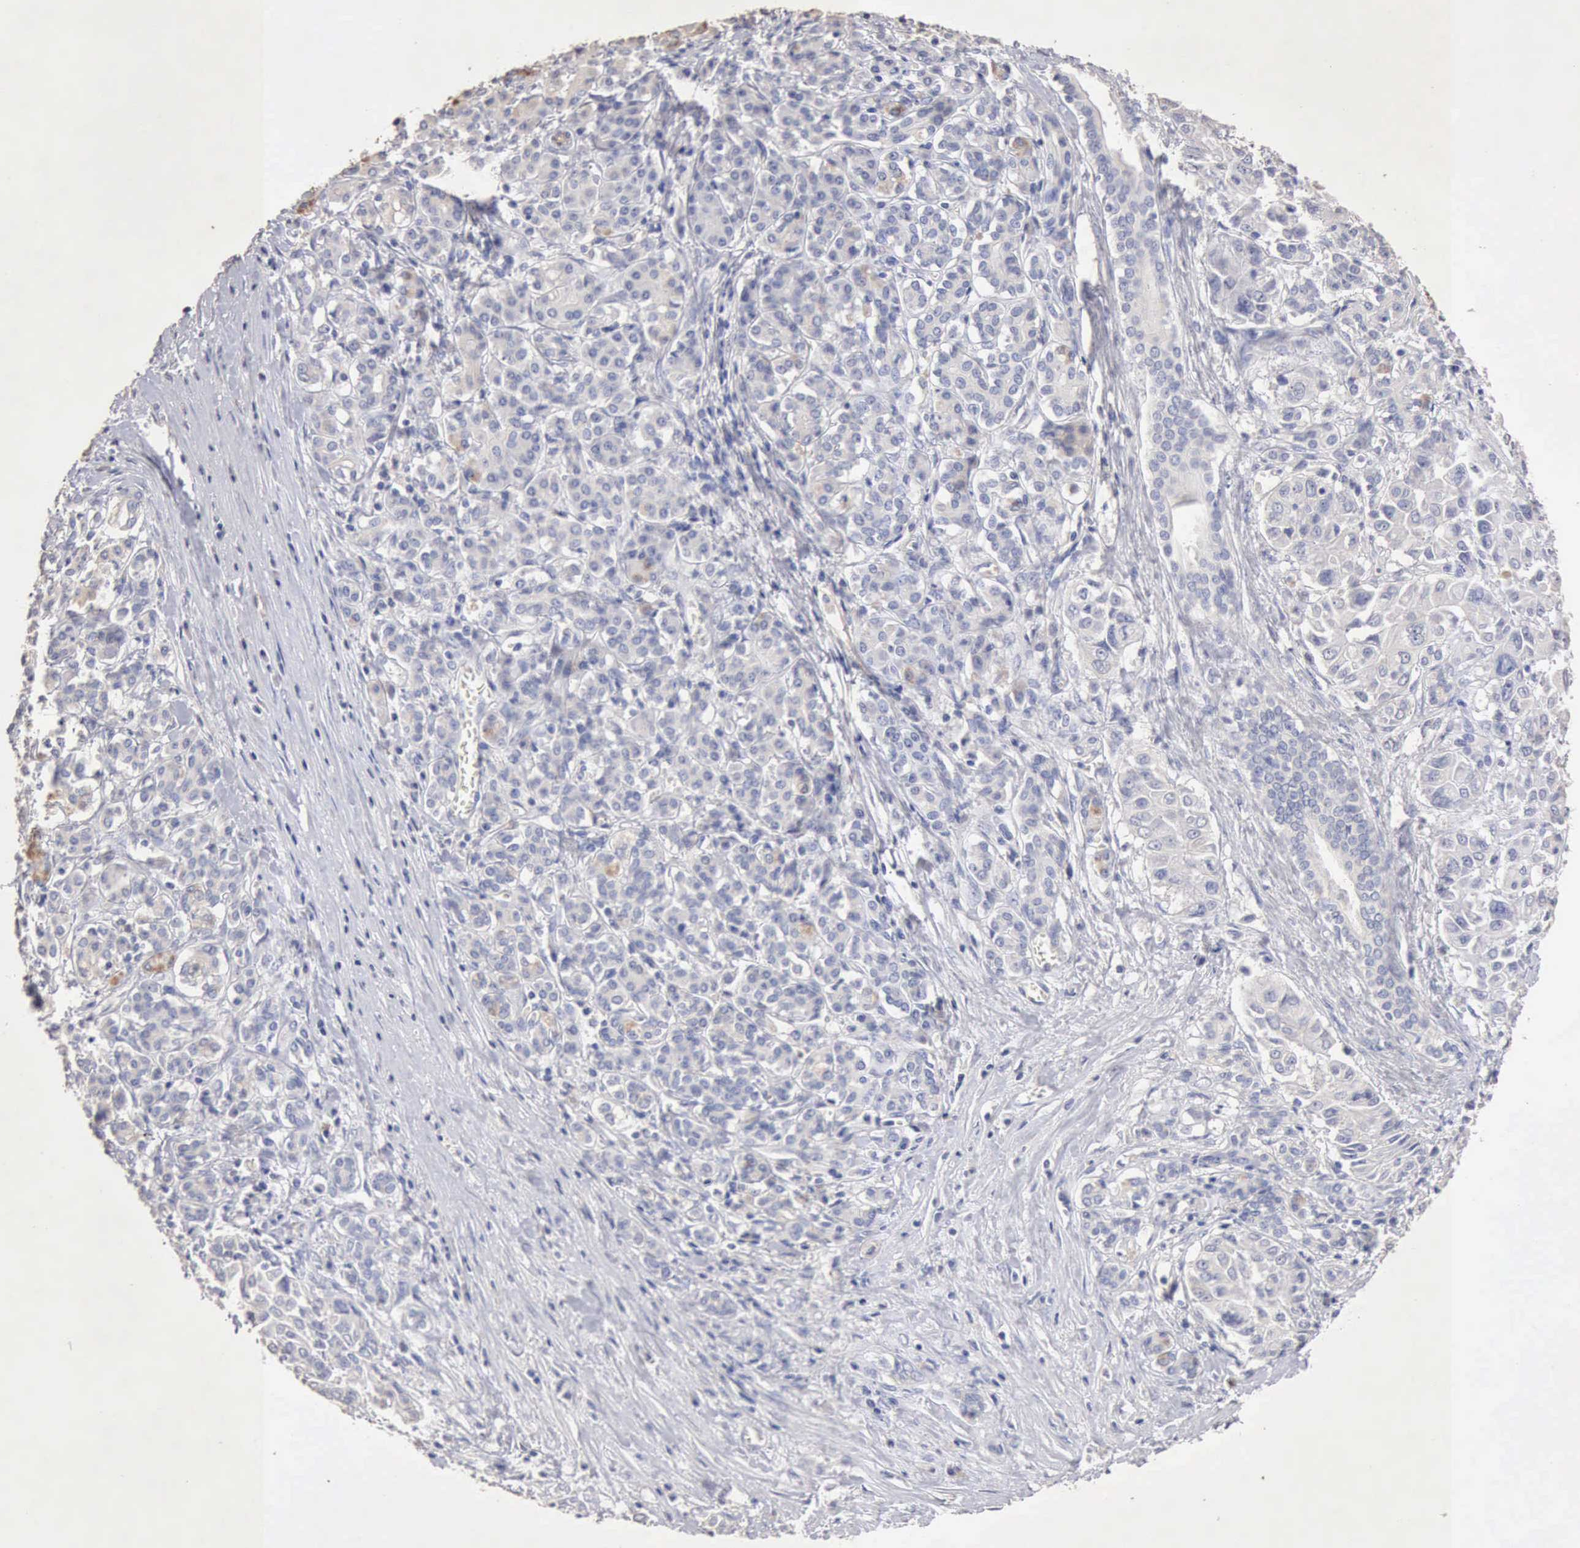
{"staining": {"intensity": "negative", "quantity": "none", "location": "none"}, "tissue": "pancreatic cancer", "cell_type": "Tumor cells", "image_type": "cancer", "snomed": [{"axis": "morphology", "description": "Adenocarcinoma, NOS"}, {"axis": "topography", "description": "Pancreas"}], "caption": "Immunohistochemical staining of pancreatic cancer (adenocarcinoma) exhibits no significant staining in tumor cells.", "gene": "KRT6B", "patient": {"sex": "female", "age": 52}}